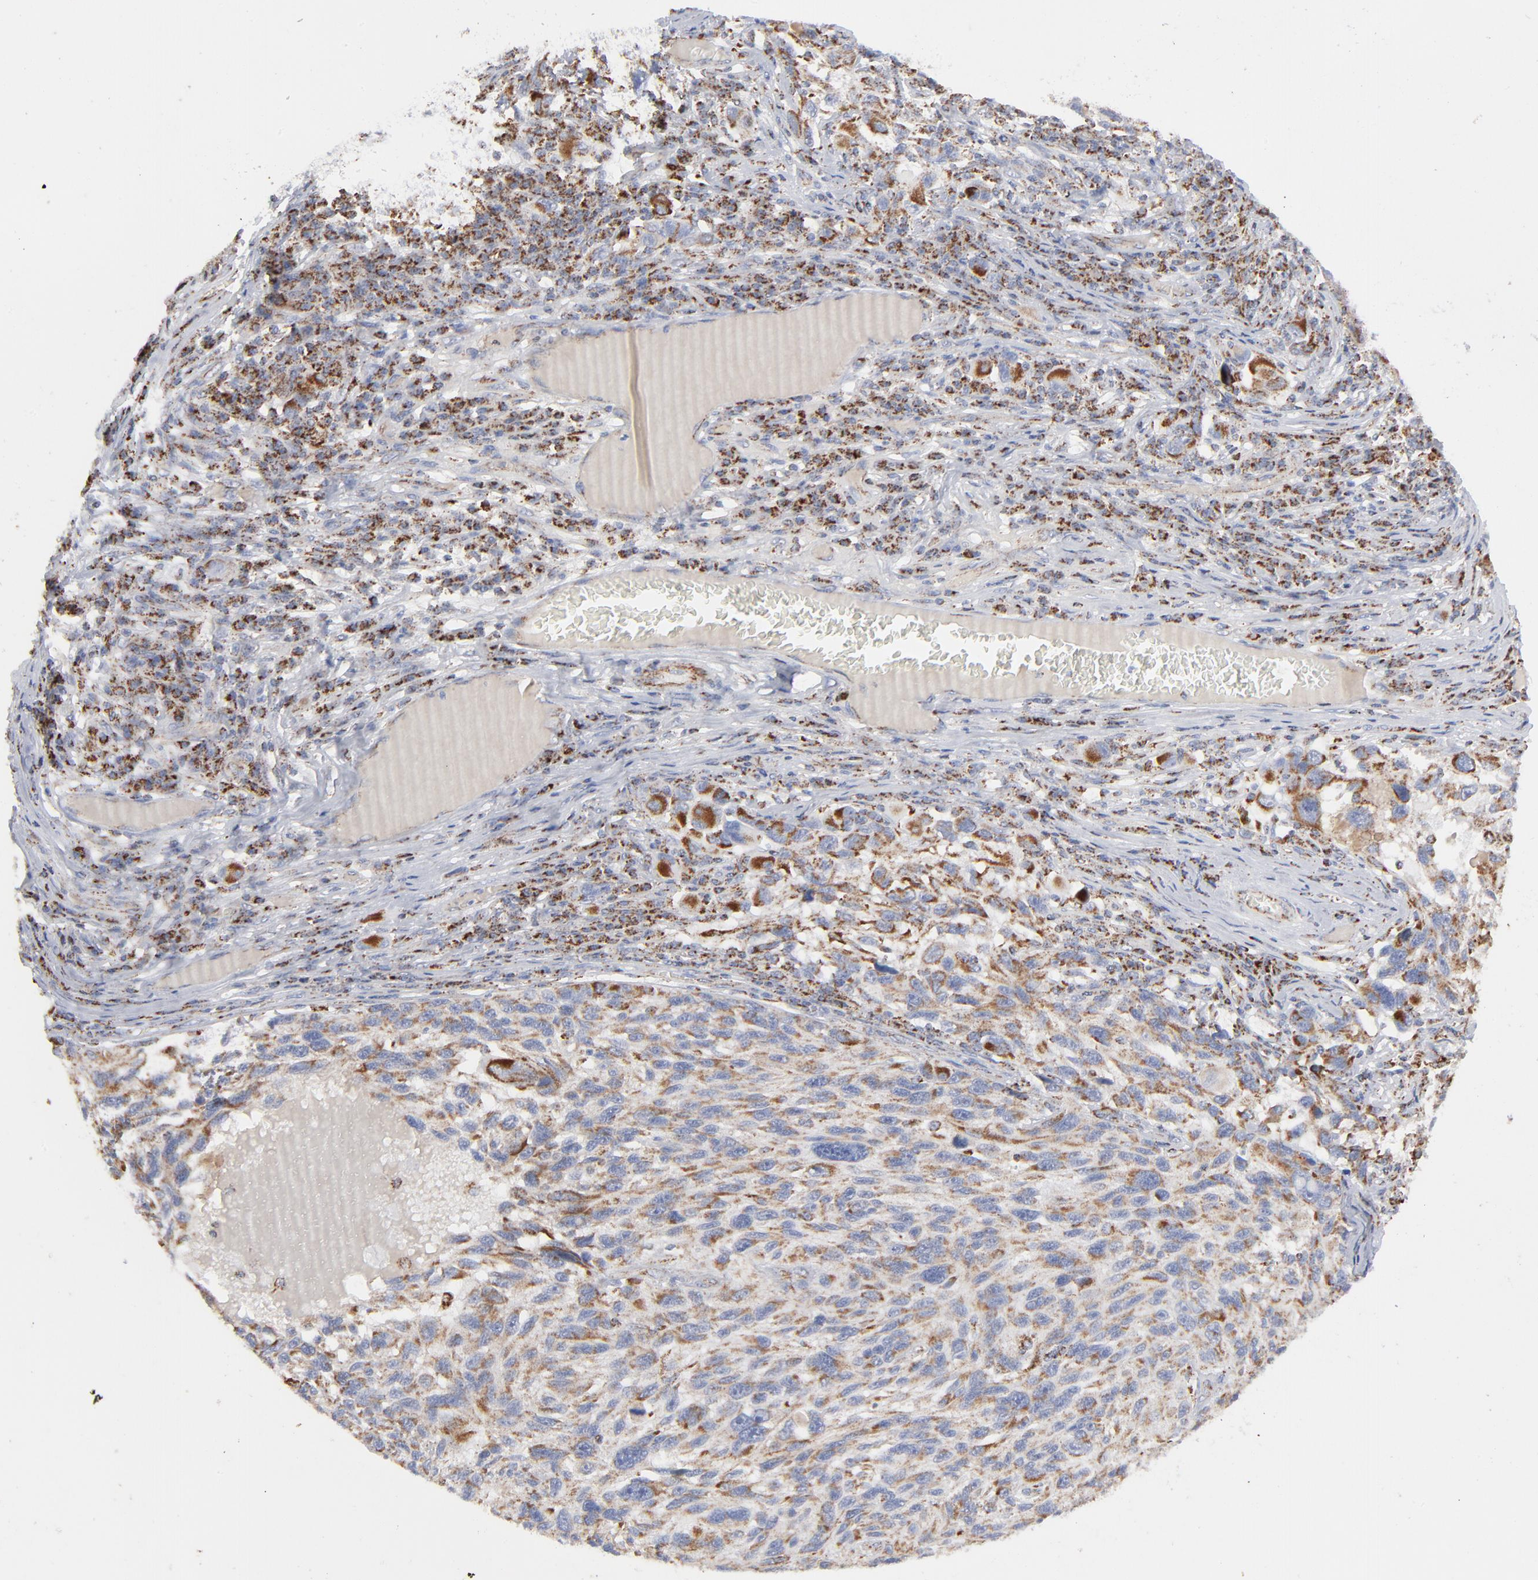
{"staining": {"intensity": "moderate", "quantity": ">75%", "location": "cytoplasmic/membranous"}, "tissue": "melanoma", "cell_type": "Tumor cells", "image_type": "cancer", "snomed": [{"axis": "morphology", "description": "Malignant melanoma, NOS"}, {"axis": "topography", "description": "Skin"}], "caption": "Immunohistochemical staining of human malignant melanoma reveals moderate cytoplasmic/membranous protein staining in about >75% of tumor cells.", "gene": "ASB3", "patient": {"sex": "male", "age": 53}}